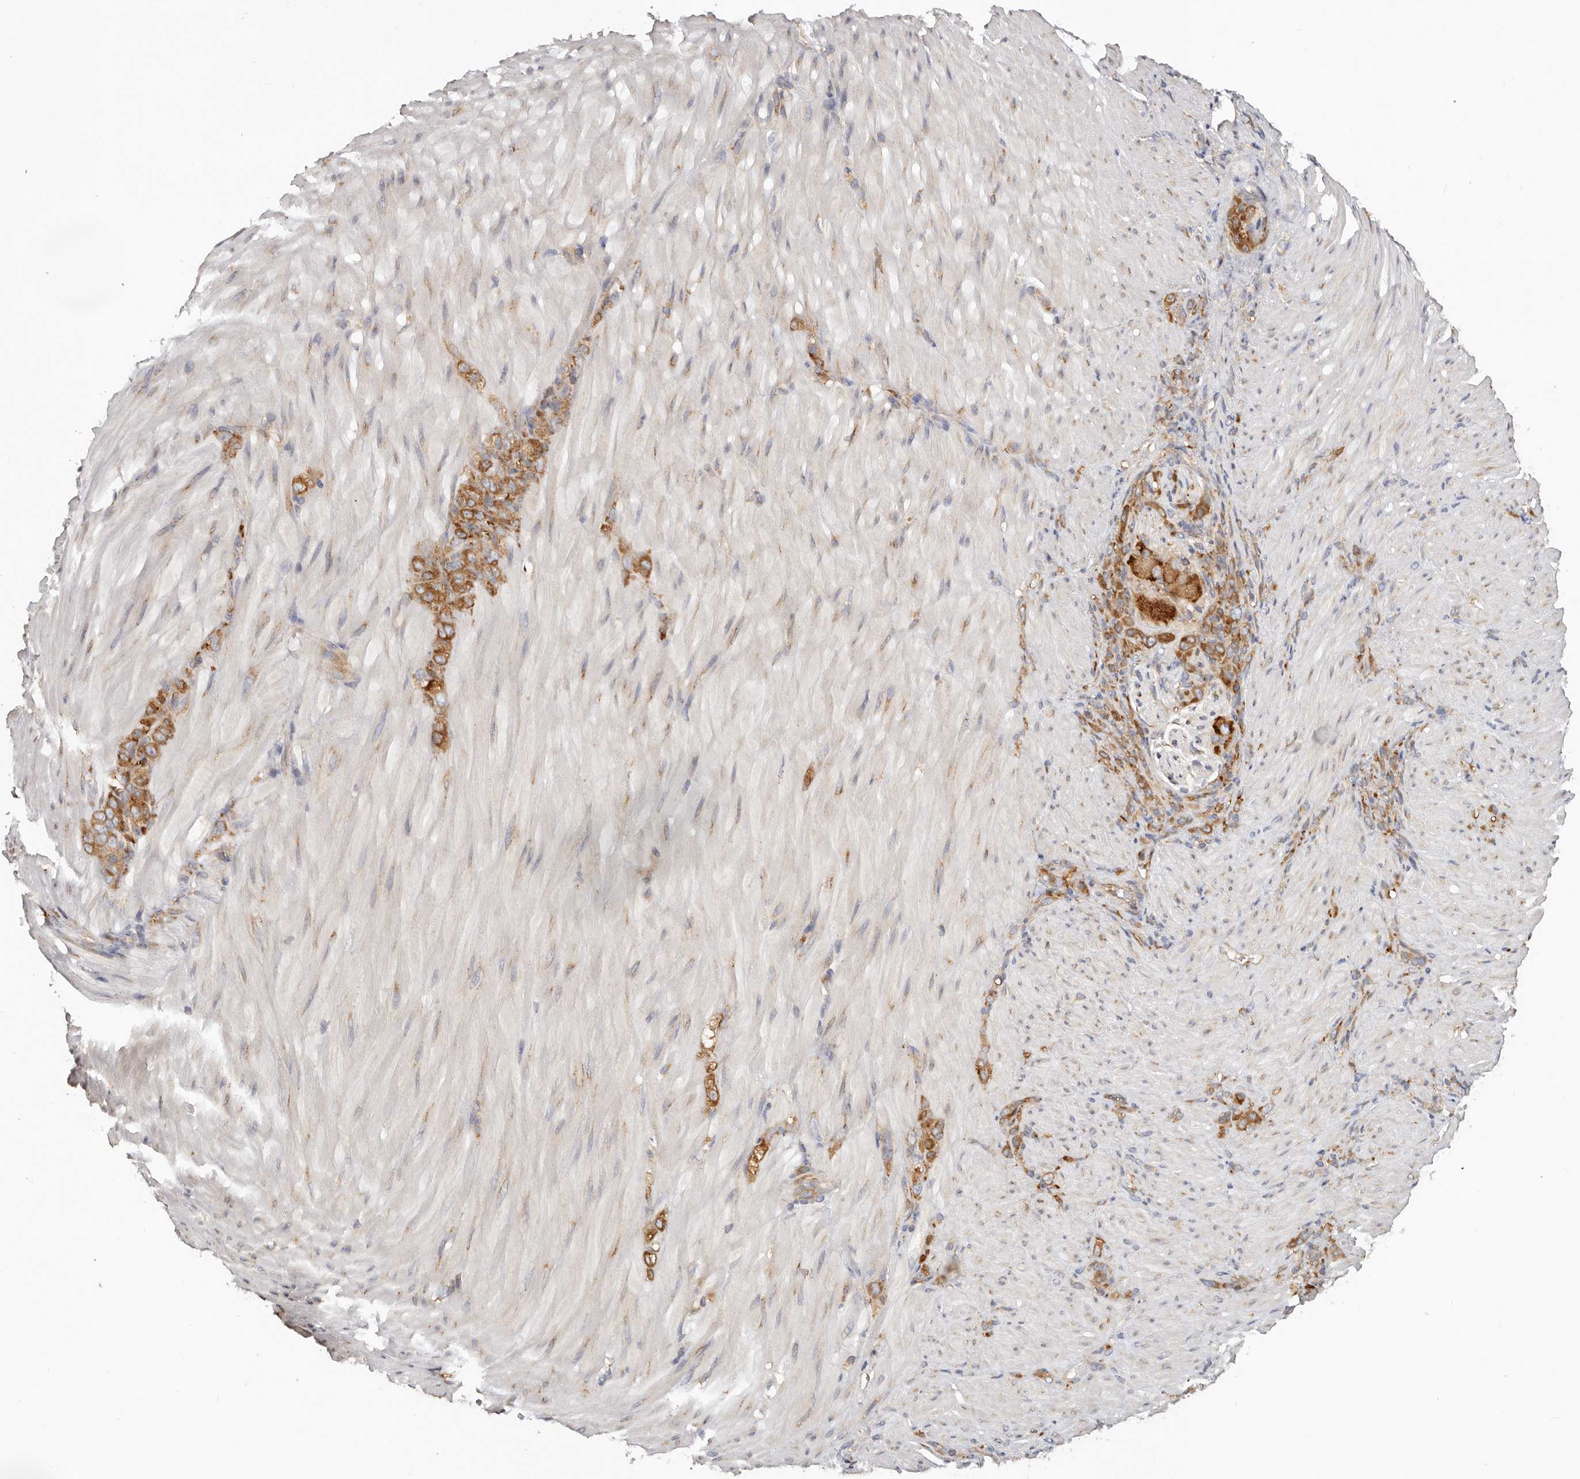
{"staining": {"intensity": "moderate", "quantity": ">75%", "location": "cytoplasmic/membranous"}, "tissue": "stomach cancer", "cell_type": "Tumor cells", "image_type": "cancer", "snomed": [{"axis": "morphology", "description": "Normal tissue, NOS"}, {"axis": "morphology", "description": "Adenocarcinoma, NOS"}, {"axis": "topography", "description": "Stomach"}], "caption": "A high-resolution image shows IHC staining of adenocarcinoma (stomach), which displays moderate cytoplasmic/membranous expression in about >75% of tumor cells. (IHC, brightfield microscopy, high magnification).", "gene": "EPRS1", "patient": {"sex": "male", "age": 82}}